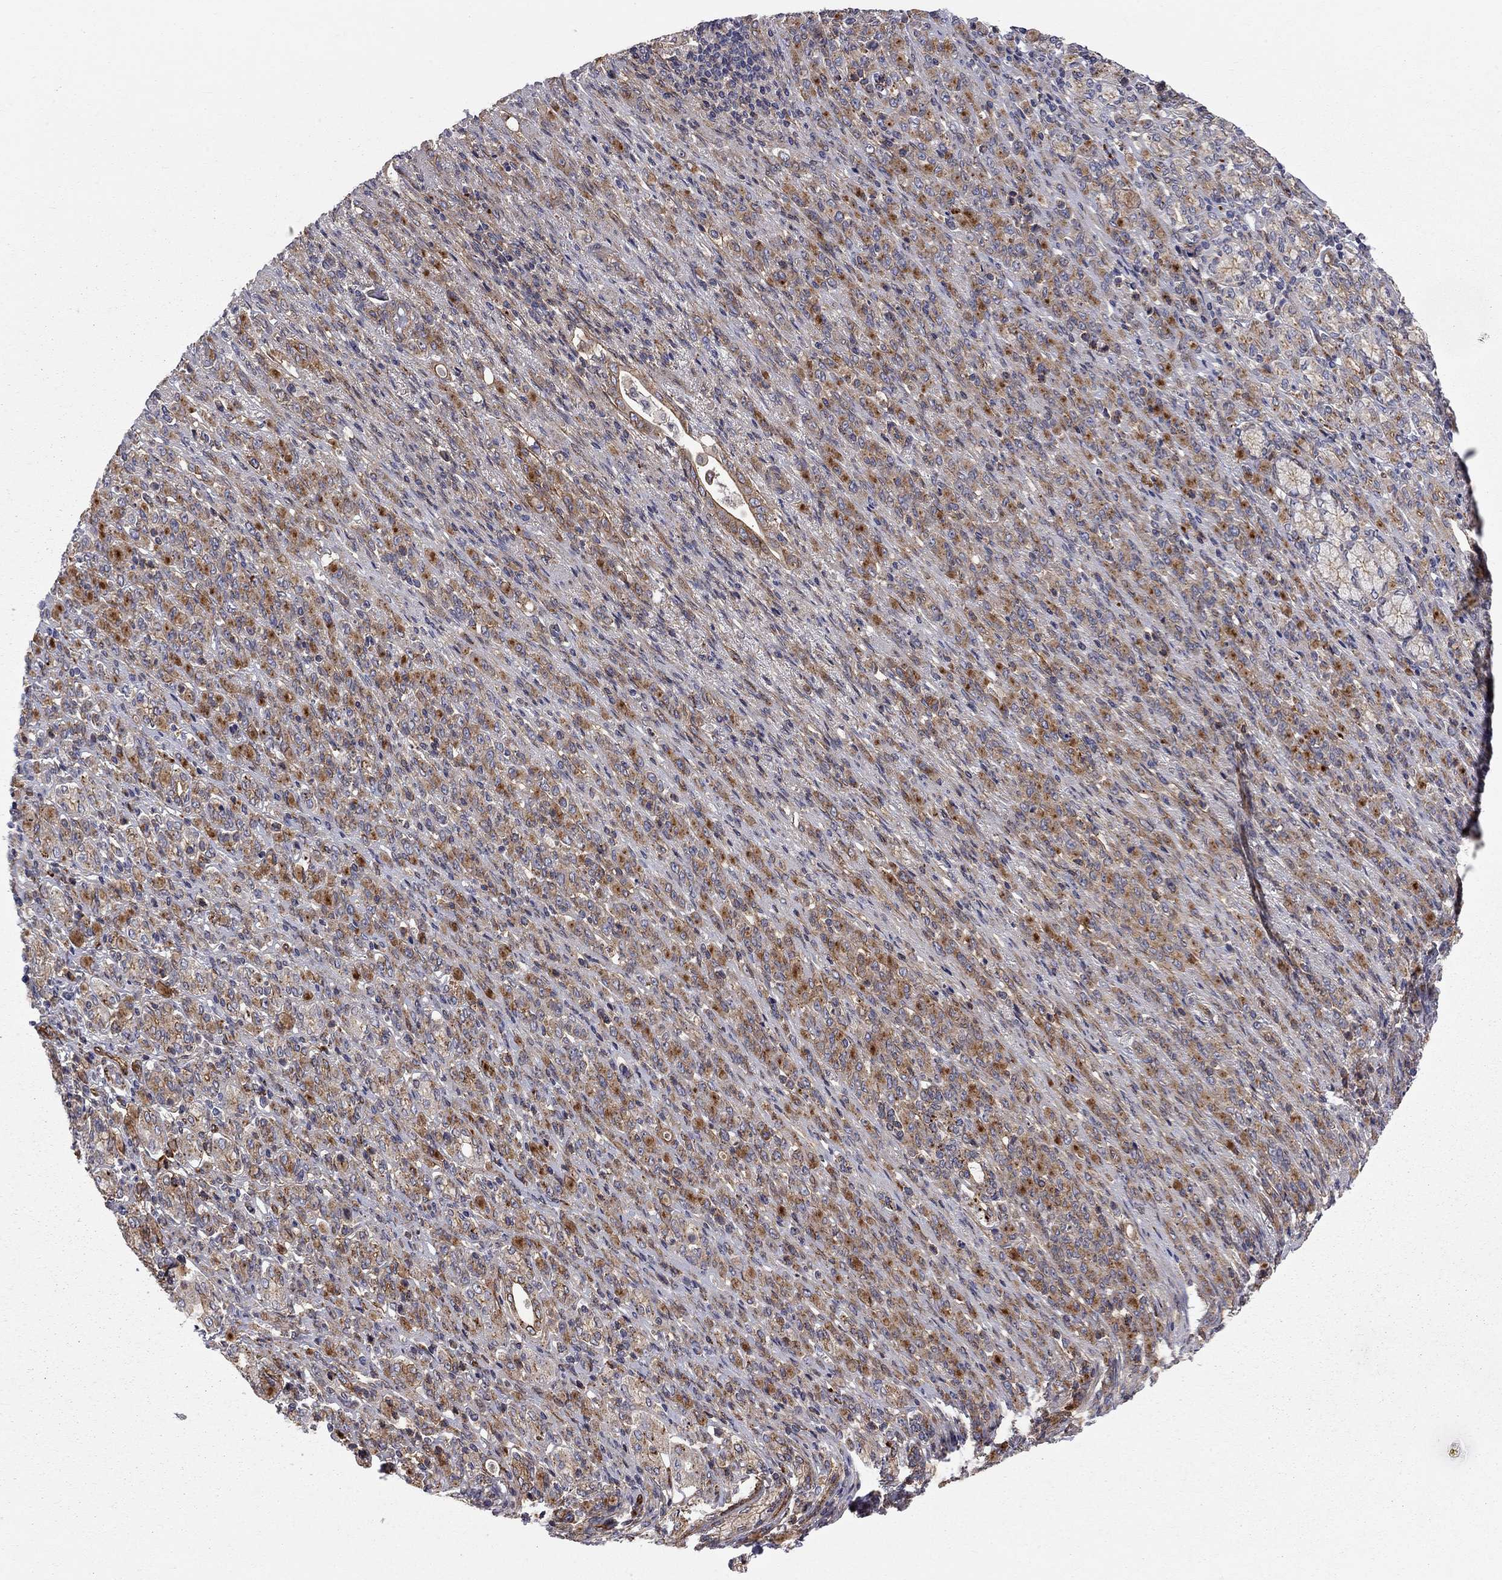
{"staining": {"intensity": "strong", "quantity": "<25%", "location": "cytoplasmic/membranous"}, "tissue": "stomach cancer", "cell_type": "Tumor cells", "image_type": "cancer", "snomed": [{"axis": "morphology", "description": "Normal tissue, NOS"}, {"axis": "morphology", "description": "Adenocarcinoma, NOS"}, {"axis": "topography", "description": "Stomach"}], "caption": "Immunohistochemical staining of stomach cancer demonstrates strong cytoplasmic/membranous protein expression in about <25% of tumor cells.", "gene": "RASEF", "patient": {"sex": "female", "age": 79}}